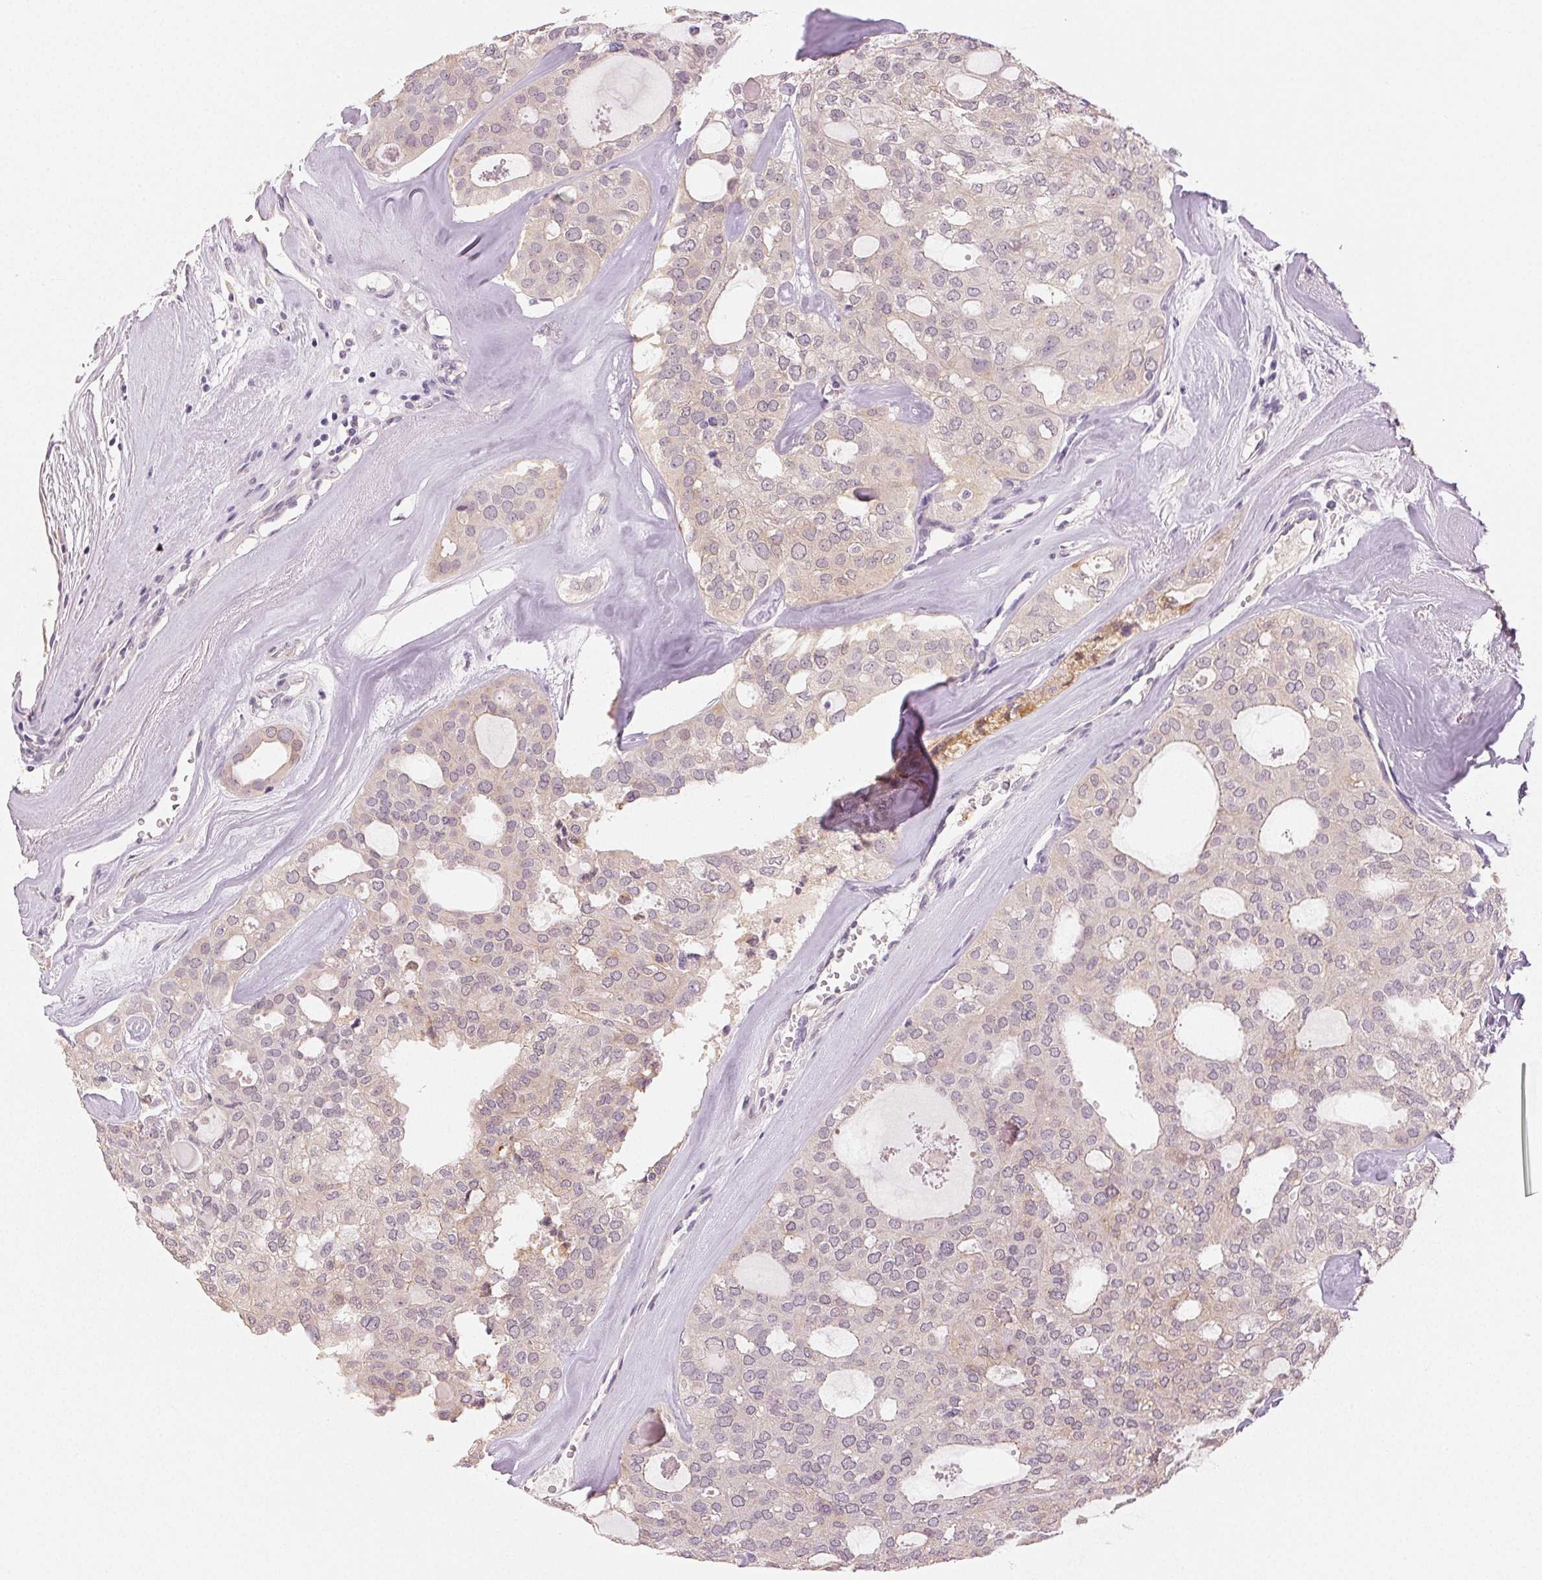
{"staining": {"intensity": "negative", "quantity": "none", "location": "none"}, "tissue": "thyroid cancer", "cell_type": "Tumor cells", "image_type": "cancer", "snomed": [{"axis": "morphology", "description": "Follicular adenoma carcinoma, NOS"}, {"axis": "topography", "description": "Thyroid gland"}], "caption": "Protein analysis of thyroid cancer shows no significant positivity in tumor cells.", "gene": "MAP1LC3A", "patient": {"sex": "male", "age": 75}}